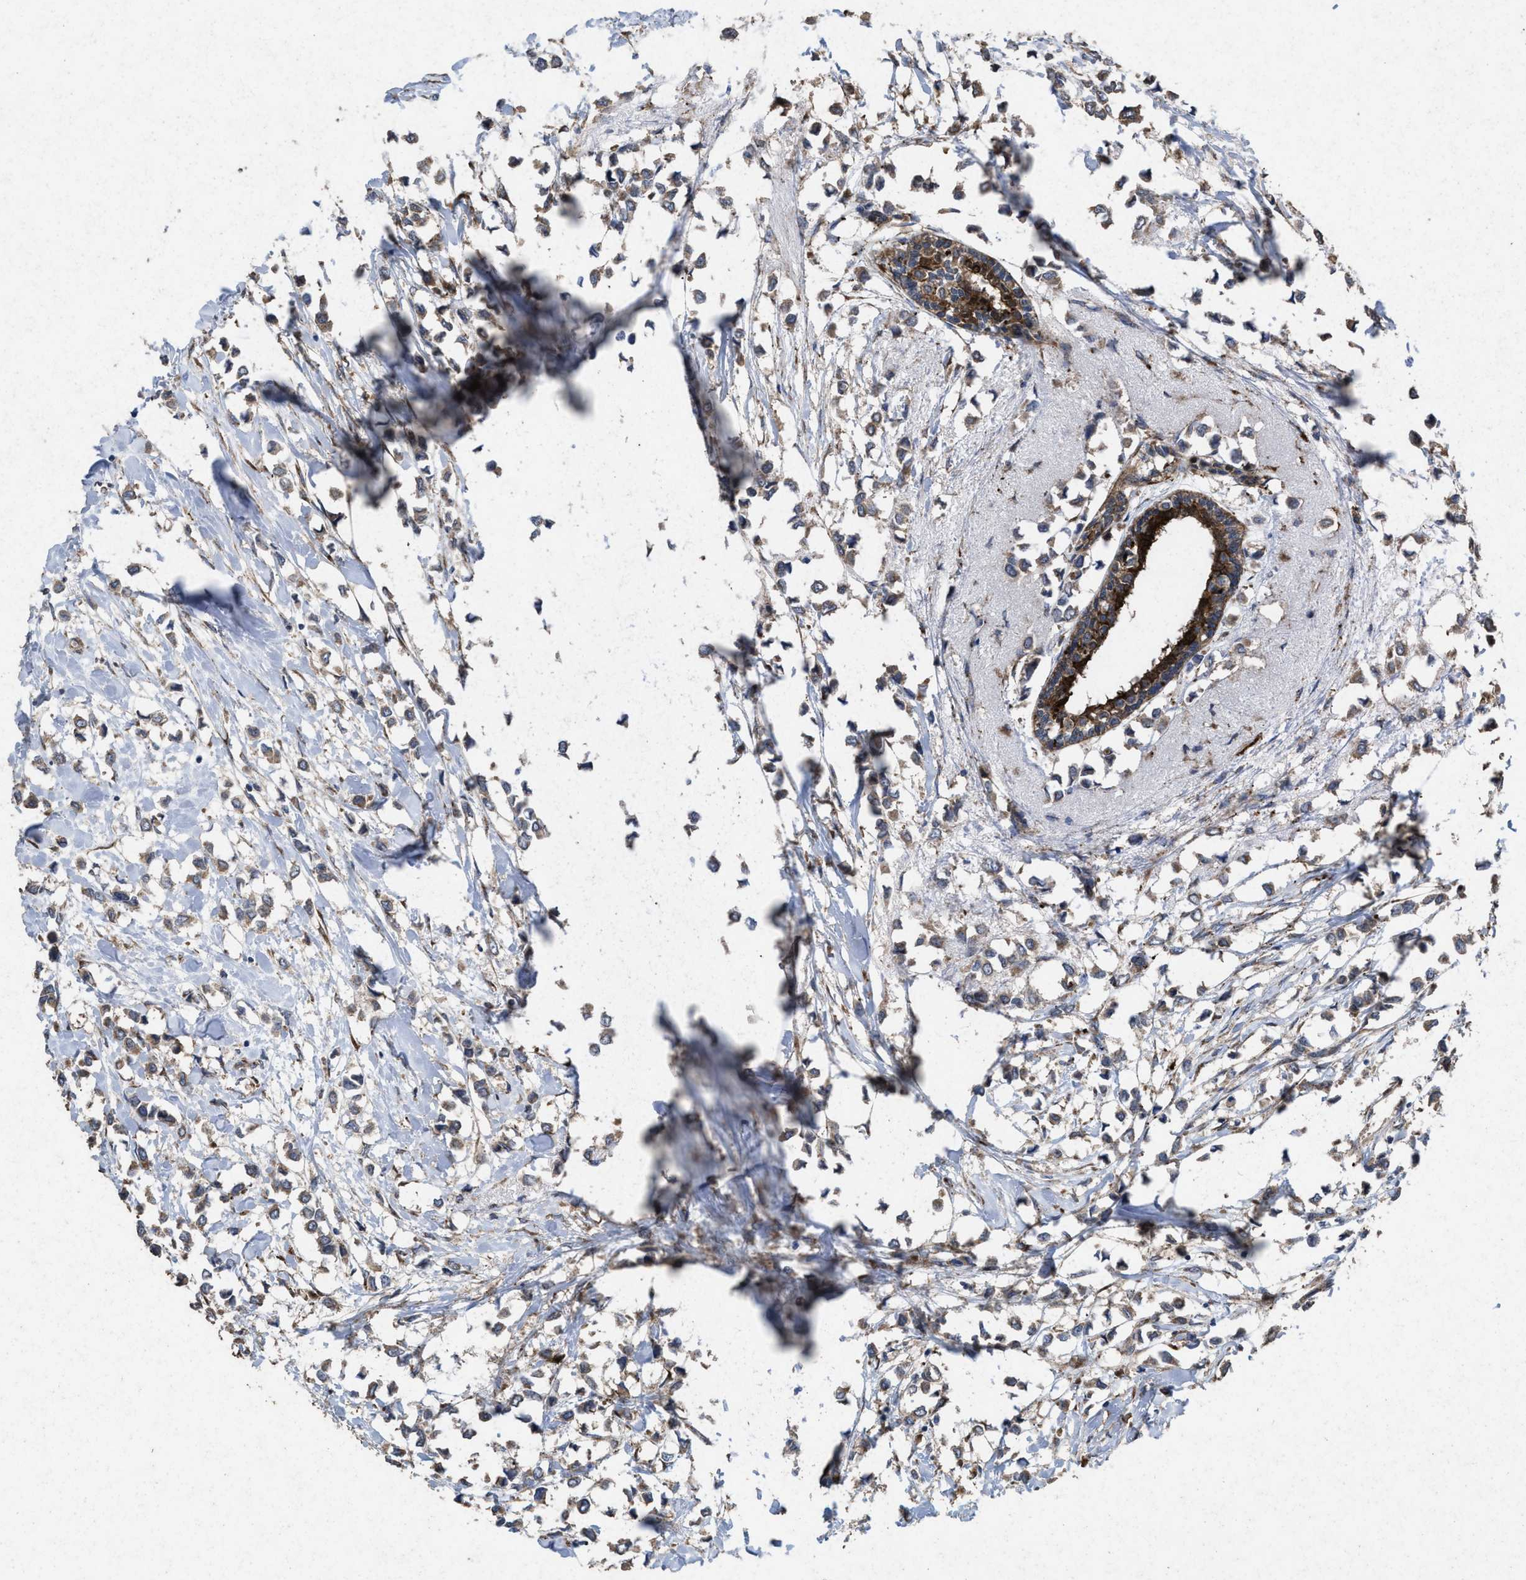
{"staining": {"intensity": "moderate", "quantity": ">75%", "location": "cytoplasmic/membranous"}, "tissue": "breast cancer", "cell_type": "Tumor cells", "image_type": "cancer", "snomed": [{"axis": "morphology", "description": "Lobular carcinoma"}, {"axis": "topography", "description": "Breast"}], "caption": "Tumor cells show moderate cytoplasmic/membranous staining in approximately >75% of cells in breast lobular carcinoma. The protein of interest is stained brown, and the nuclei are stained in blue (DAB (3,3'-diaminobenzidine) IHC with brightfield microscopy, high magnification).", "gene": "MSI2", "patient": {"sex": "female", "age": 51}}